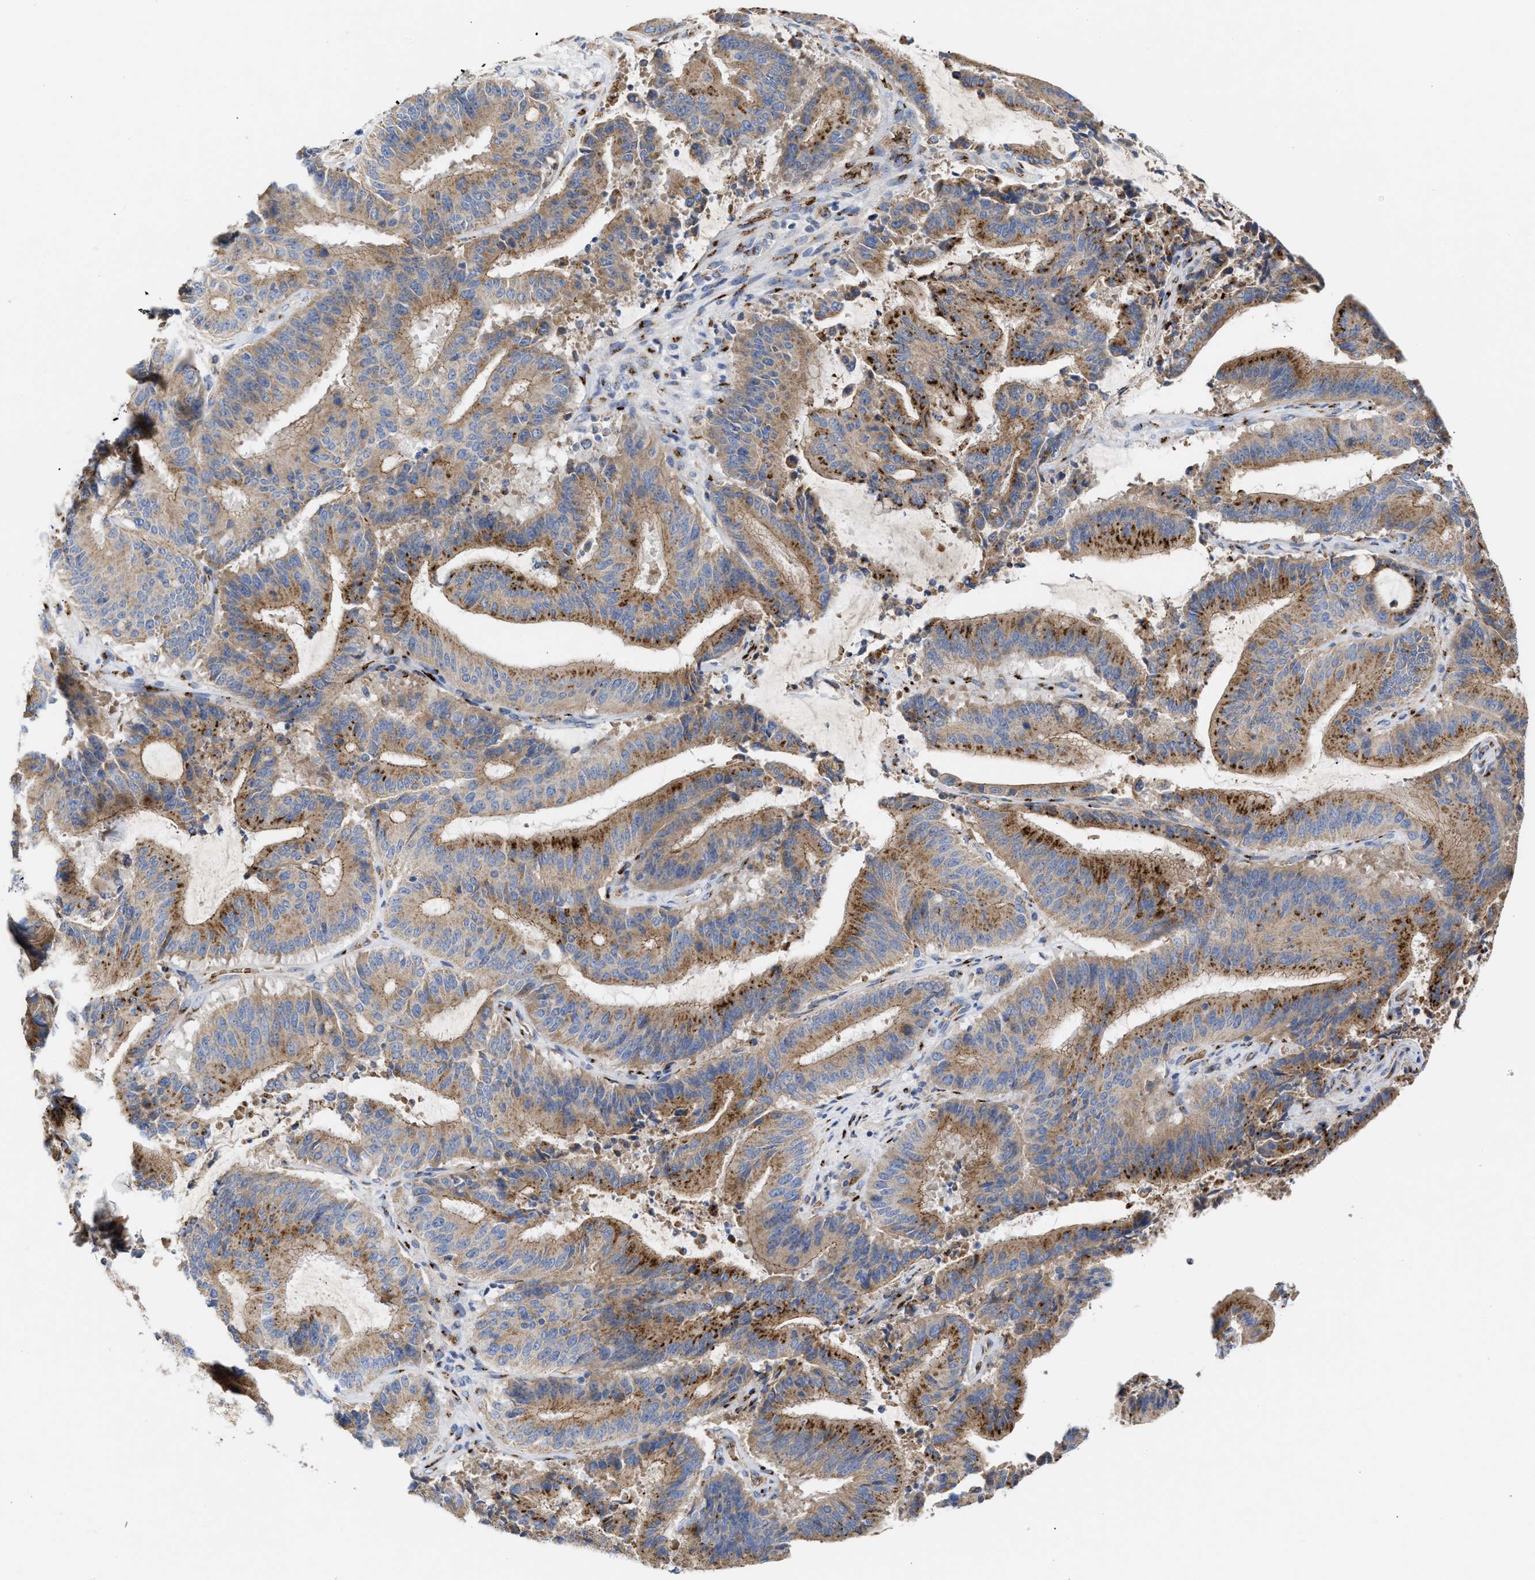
{"staining": {"intensity": "strong", "quantity": ">75%", "location": "cytoplasmic/membranous"}, "tissue": "liver cancer", "cell_type": "Tumor cells", "image_type": "cancer", "snomed": [{"axis": "morphology", "description": "Normal tissue, NOS"}, {"axis": "morphology", "description": "Cholangiocarcinoma"}, {"axis": "topography", "description": "Liver"}, {"axis": "topography", "description": "Peripheral nerve tissue"}], "caption": "DAB (3,3'-diaminobenzidine) immunohistochemical staining of cholangiocarcinoma (liver) shows strong cytoplasmic/membranous protein expression in approximately >75% of tumor cells.", "gene": "CCL2", "patient": {"sex": "female", "age": 73}}